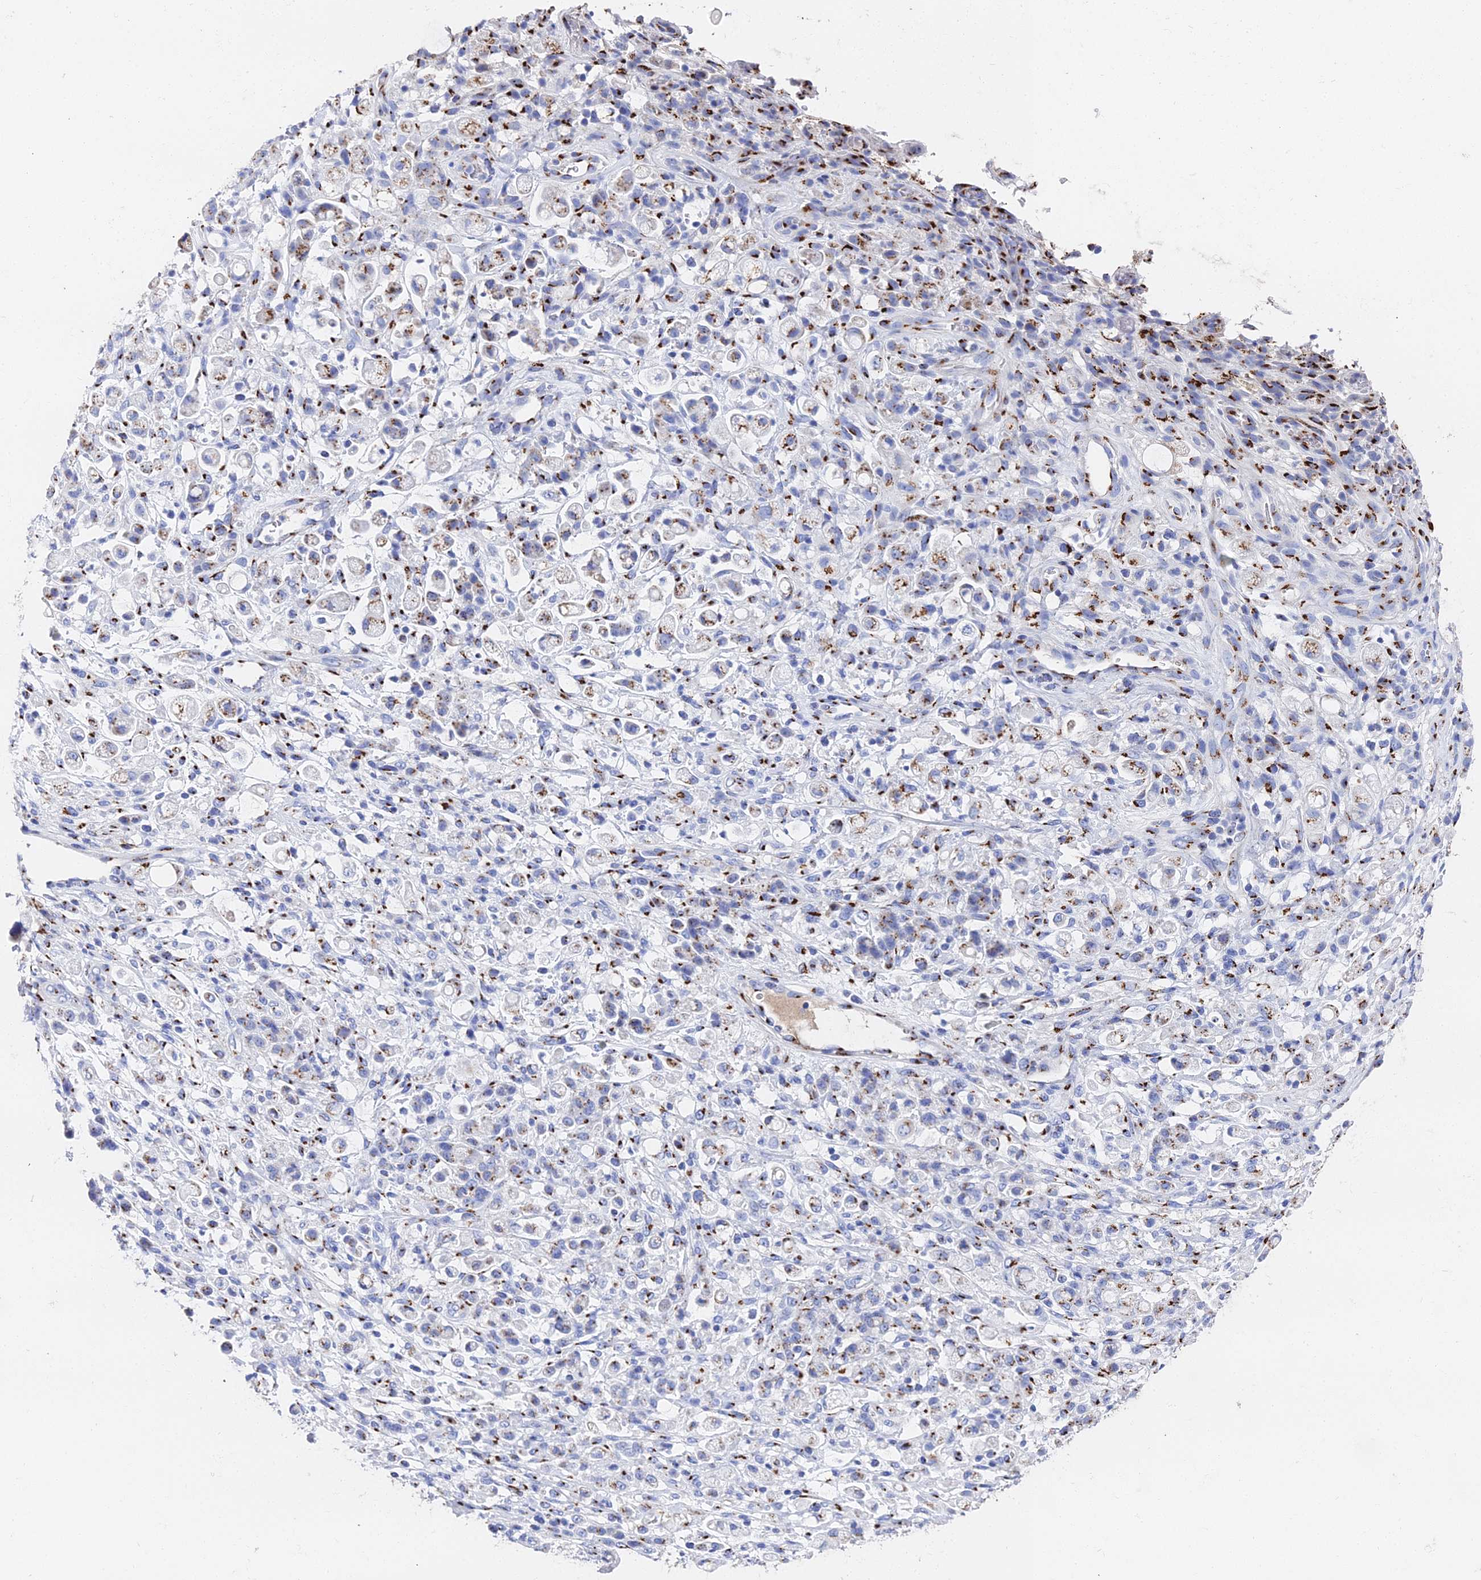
{"staining": {"intensity": "moderate", "quantity": ">75%", "location": "cytoplasmic/membranous"}, "tissue": "stomach cancer", "cell_type": "Tumor cells", "image_type": "cancer", "snomed": [{"axis": "morphology", "description": "Adenocarcinoma, NOS"}, {"axis": "topography", "description": "Stomach"}], "caption": "Human adenocarcinoma (stomach) stained with a protein marker reveals moderate staining in tumor cells.", "gene": "ENSG00000268674", "patient": {"sex": "female", "age": 60}}